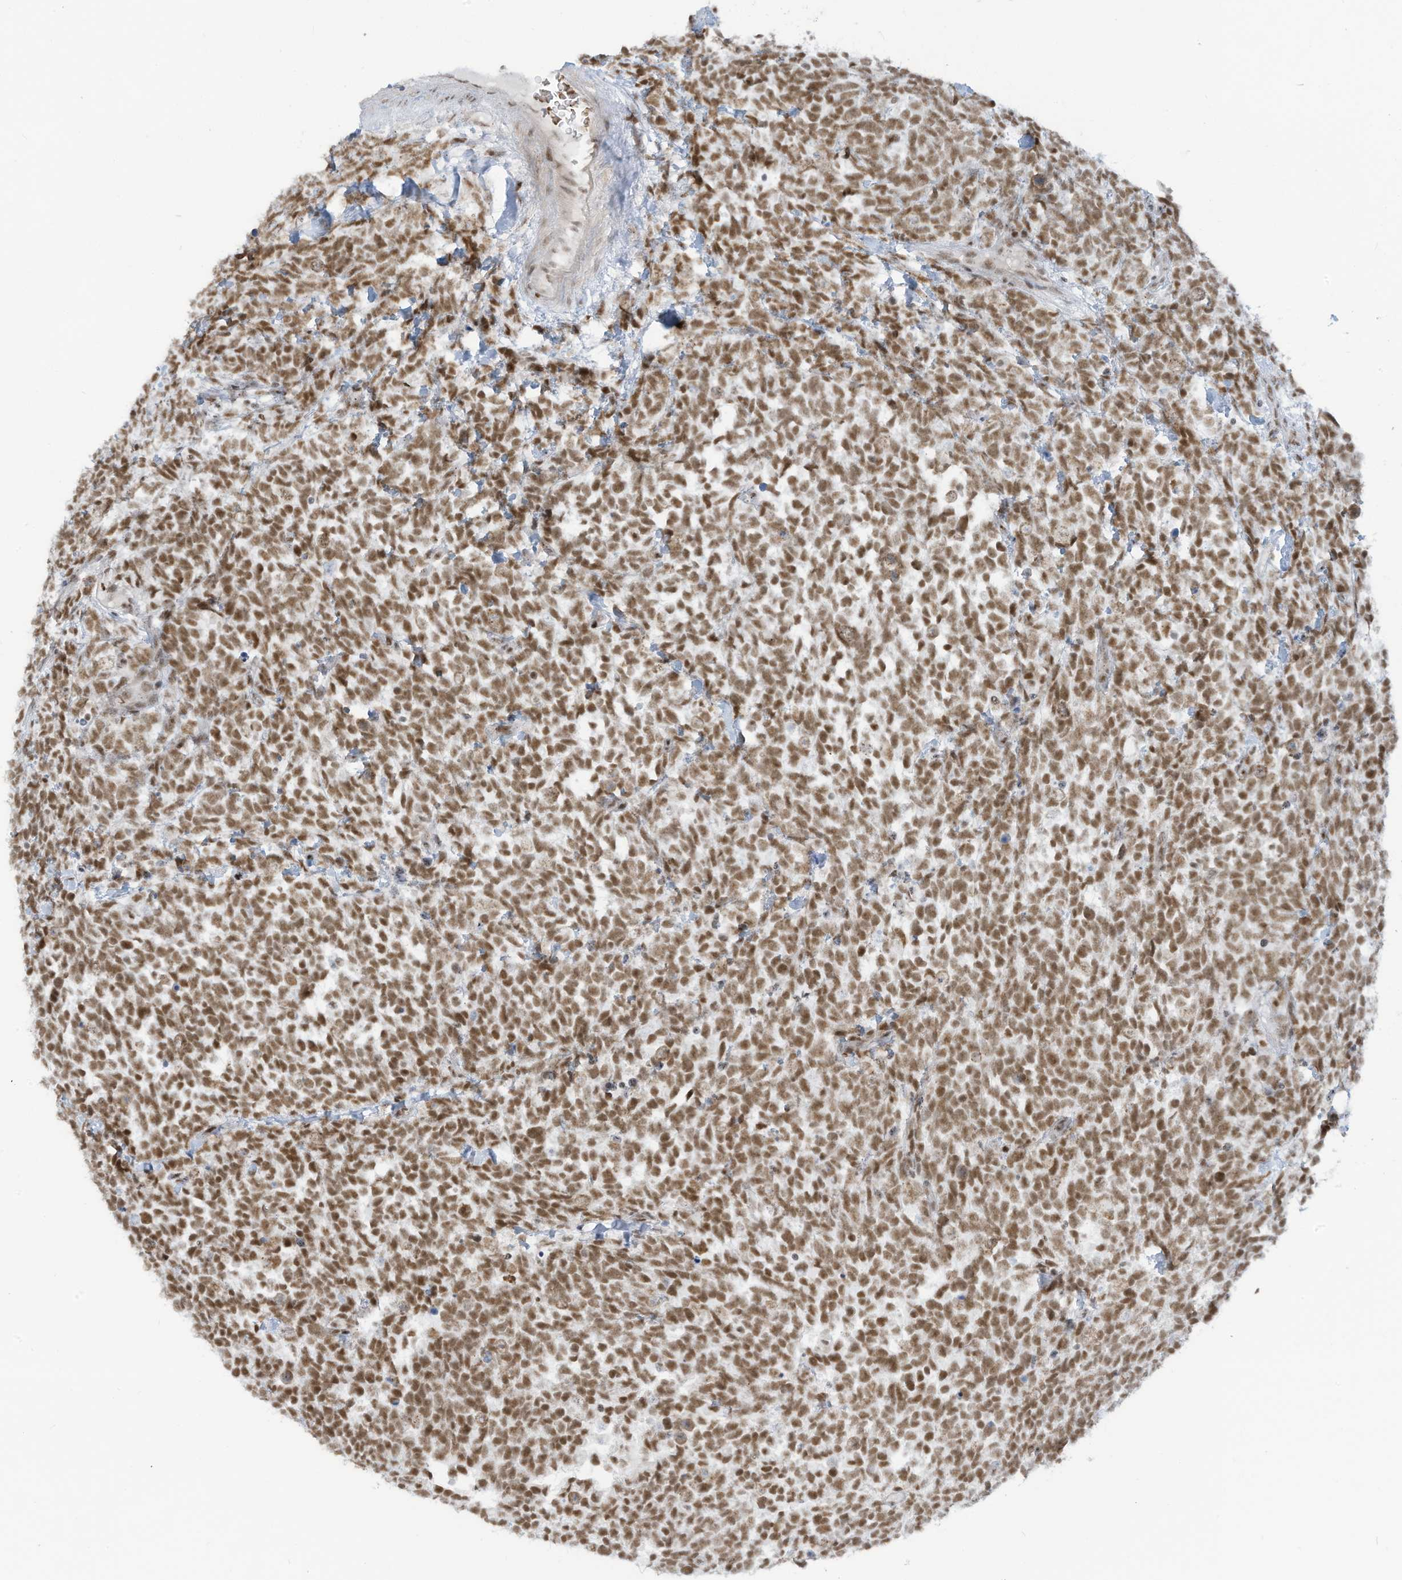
{"staining": {"intensity": "moderate", "quantity": ">75%", "location": "nuclear"}, "tissue": "urothelial cancer", "cell_type": "Tumor cells", "image_type": "cancer", "snomed": [{"axis": "morphology", "description": "Urothelial carcinoma, High grade"}, {"axis": "topography", "description": "Urinary bladder"}], "caption": "Urothelial cancer stained for a protein exhibits moderate nuclear positivity in tumor cells.", "gene": "ECT2L", "patient": {"sex": "female", "age": 82}}